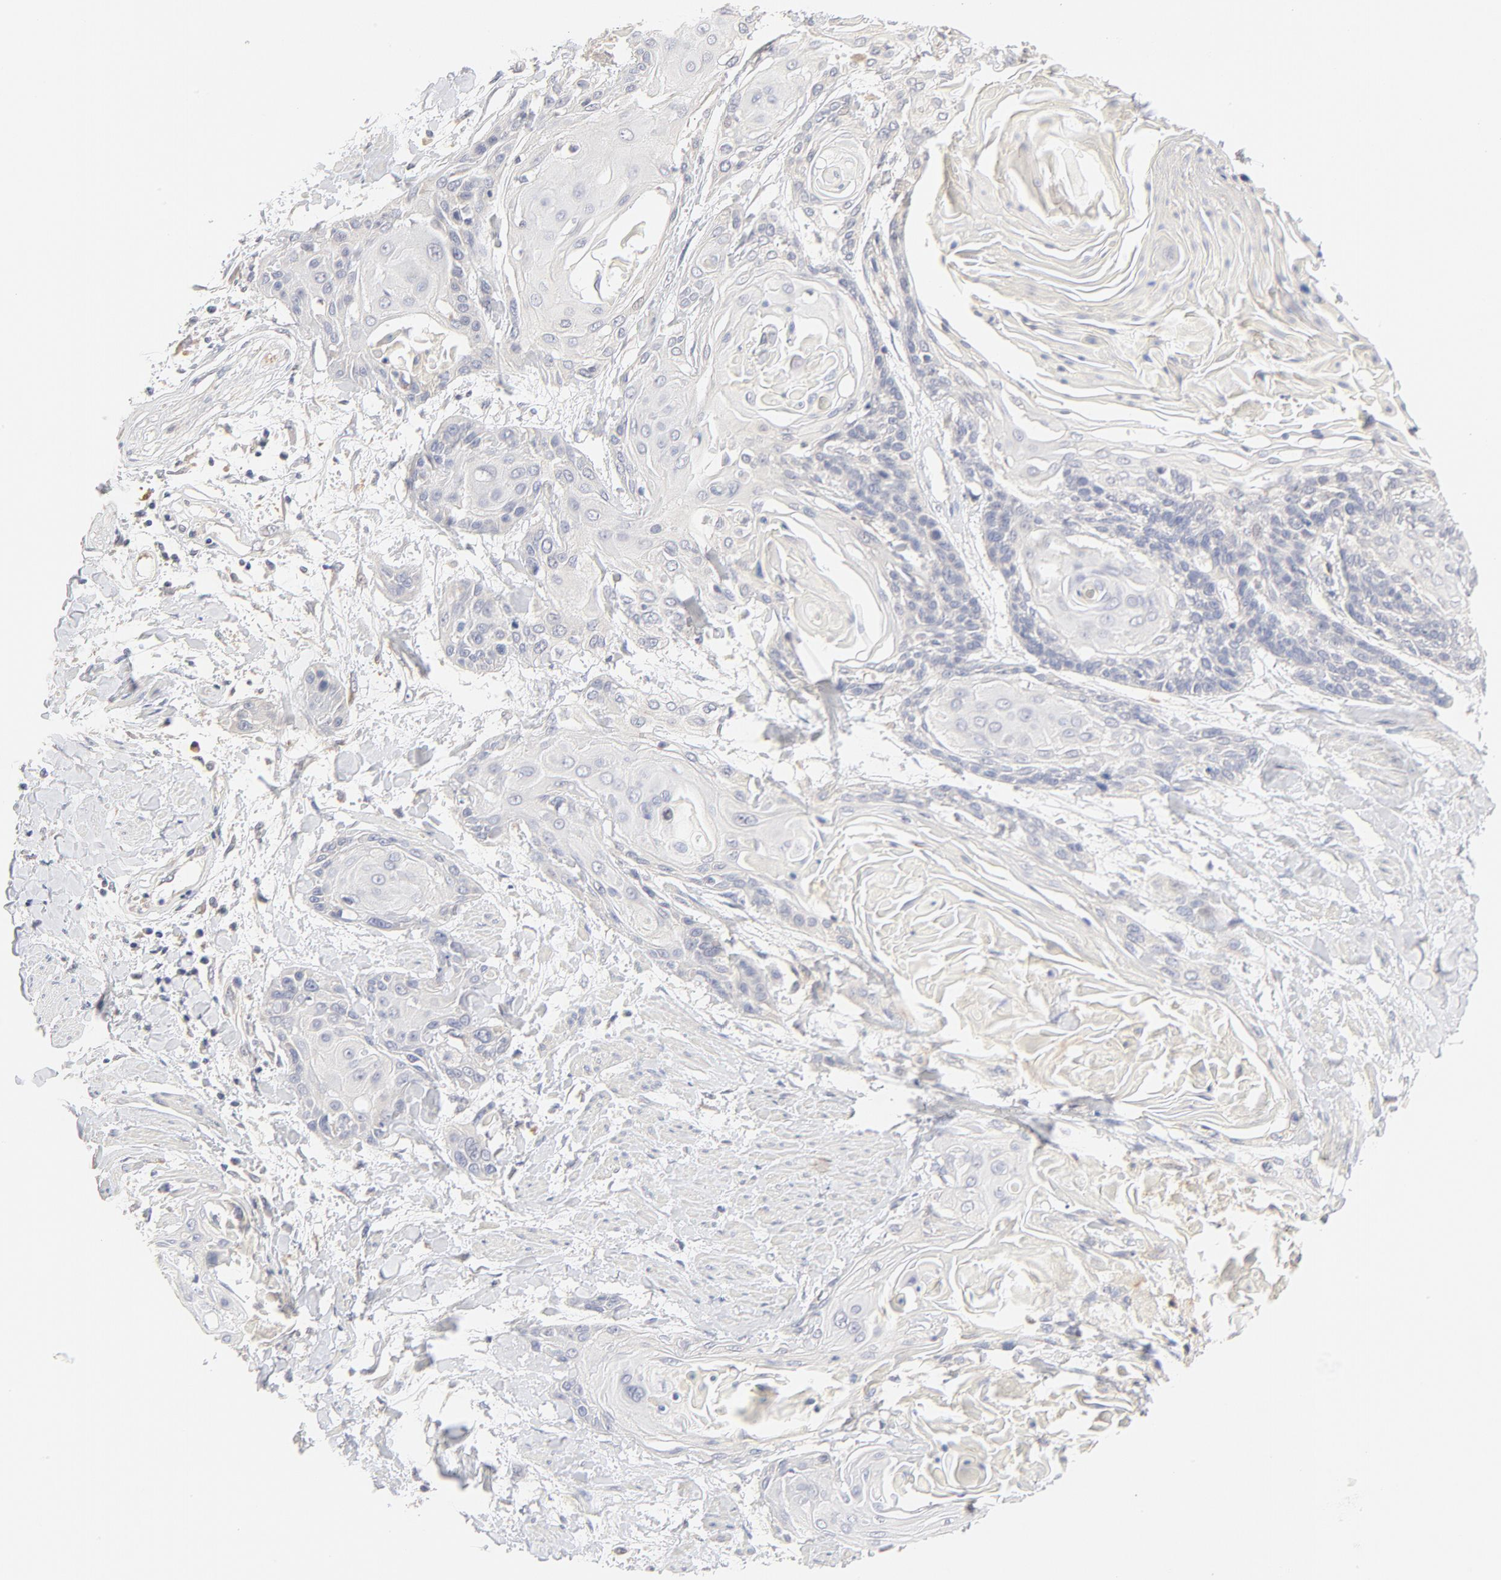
{"staining": {"intensity": "negative", "quantity": "none", "location": "none"}, "tissue": "cervical cancer", "cell_type": "Tumor cells", "image_type": "cancer", "snomed": [{"axis": "morphology", "description": "Squamous cell carcinoma, NOS"}, {"axis": "topography", "description": "Cervix"}], "caption": "High power microscopy histopathology image of an IHC micrograph of squamous cell carcinoma (cervical), revealing no significant expression in tumor cells.", "gene": "MTERF2", "patient": {"sex": "female", "age": 57}}